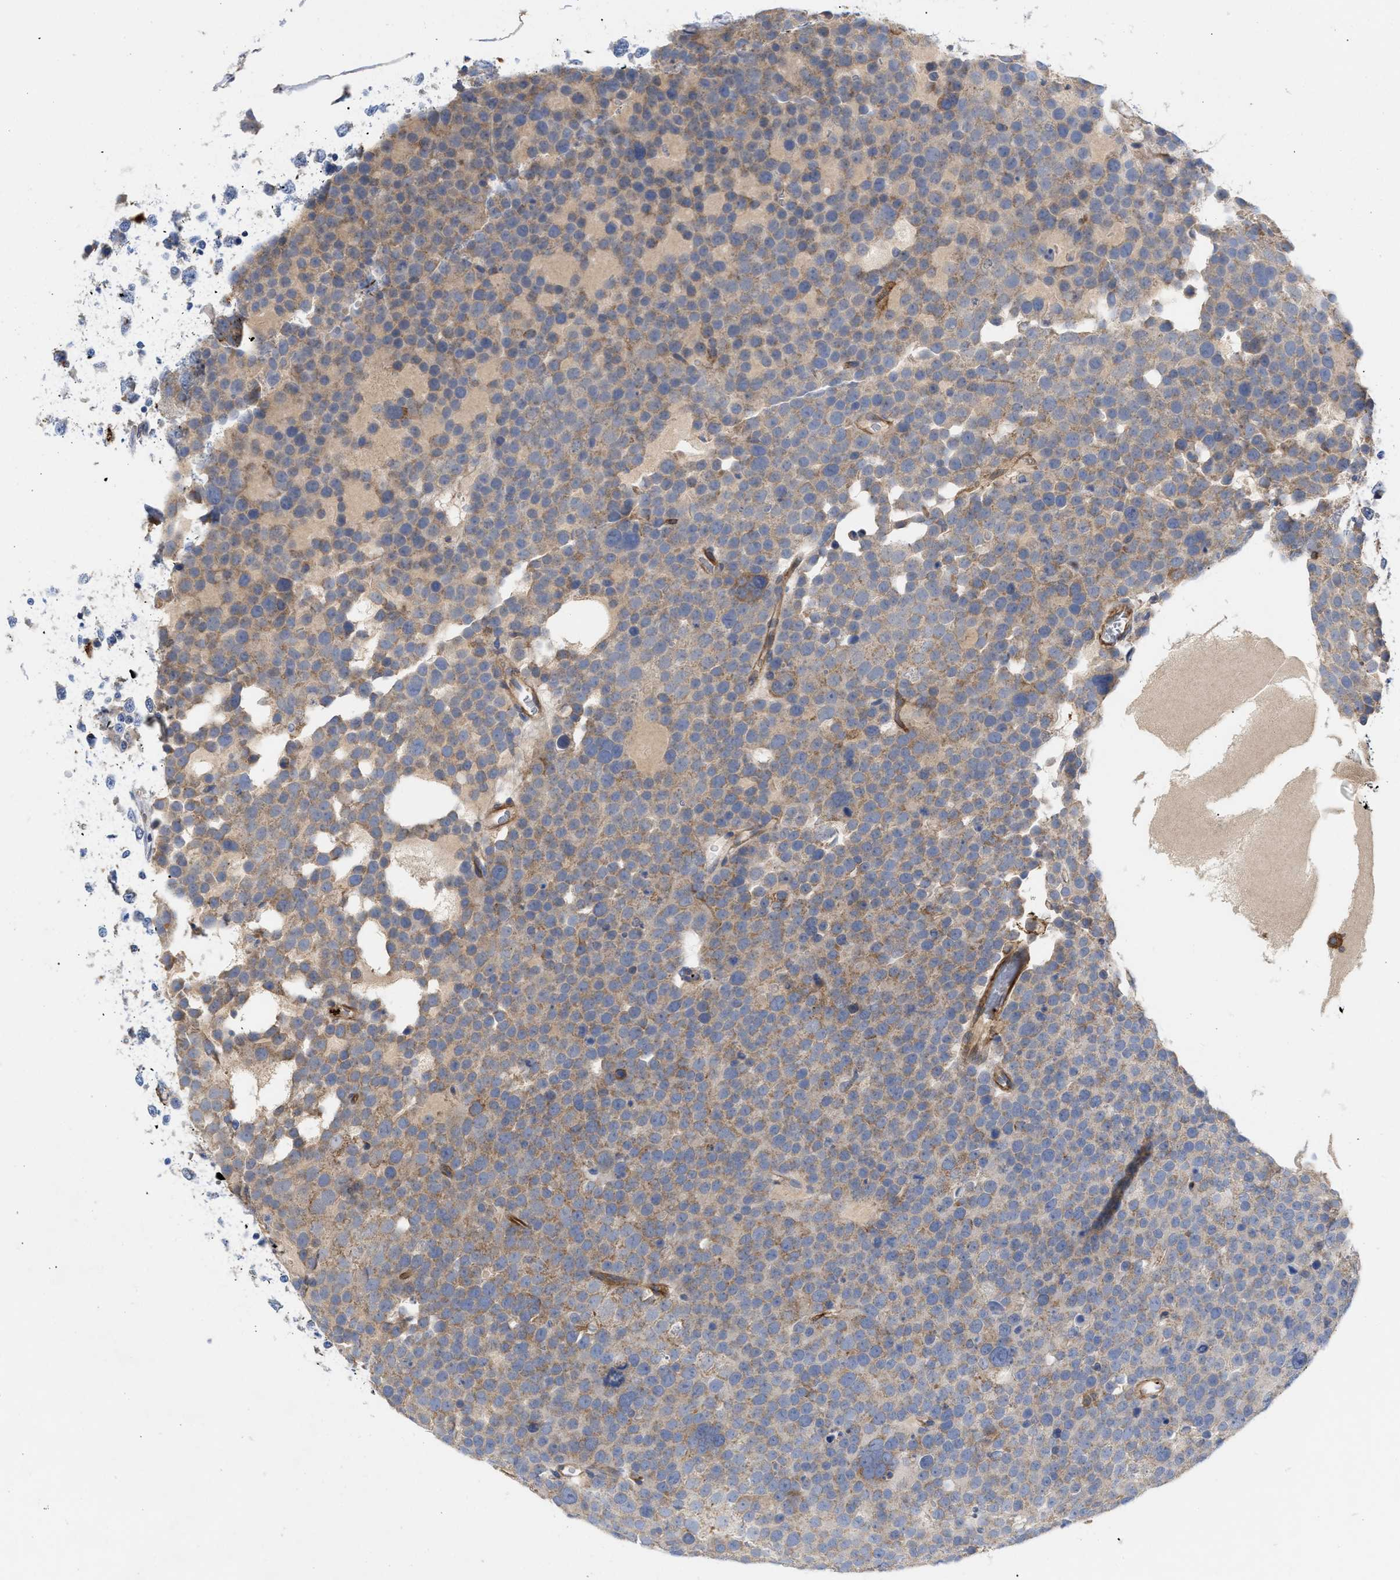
{"staining": {"intensity": "negative", "quantity": "none", "location": "none"}, "tissue": "testis cancer", "cell_type": "Tumor cells", "image_type": "cancer", "snomed": [{"axis": "morphology", "description": "Seminoma, NOS"}, {"axis": "topography", "description": "Testis"}], "caption": "Image shows no protein expression in tumor cells of testis cancer (seminoma) tissue.", "gene": "HS3ST5", "patient": {"sex": "male", "age": 71}}